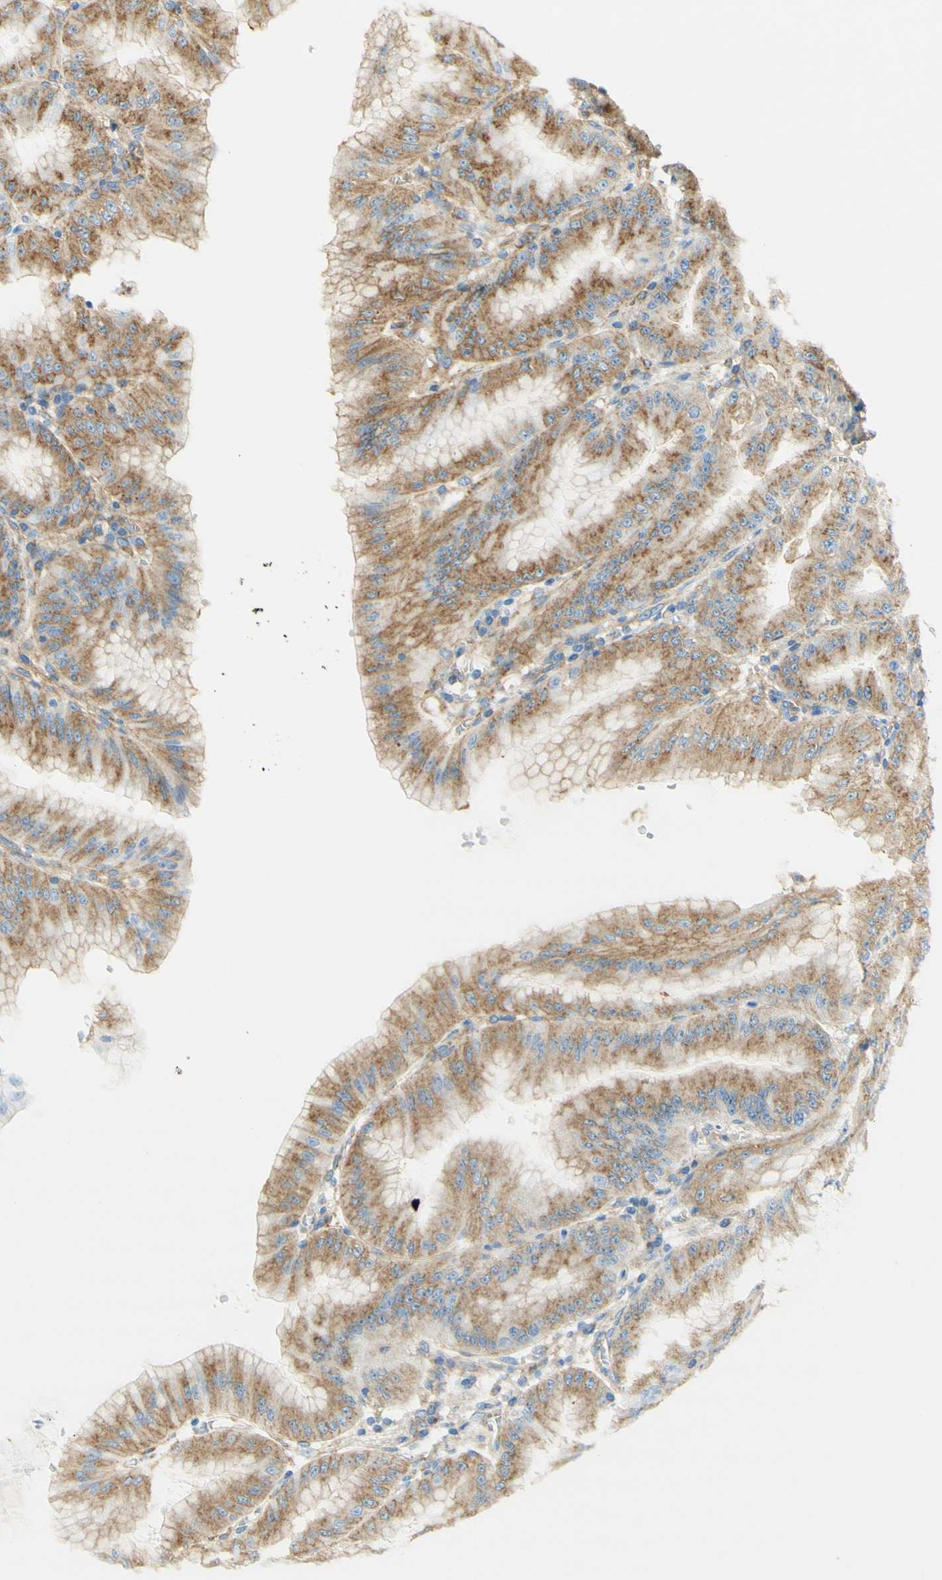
{"staining": {"intensity": "moderate", "quantity": ">75%", "location": "cytoplasmic/membranous"}, "tissue": "stomach", "cell_type": "Glandular cells", "image_type": "normal", "snomed": [{"axis": "morphology", "description": "Normal tissue, NOS"}, {"axis": "topography", "description": "Stomach, lower"}], "caption": "Stomach stained with DAB (3,3'-diaminobenzidine) immunohistochemistry displays medium levels of moderate cytoplasmic/membranous staining in about >75% of glandular cells. The staining was performed using DAB (3,3'-diaminobenzidine) to visualize the protein expression in brown, while the nuclei were stained in blue with hematoxylin (Magnification: 20x).", "gene": "CLTC", "patient": {"sex": "male", "age": 71}}